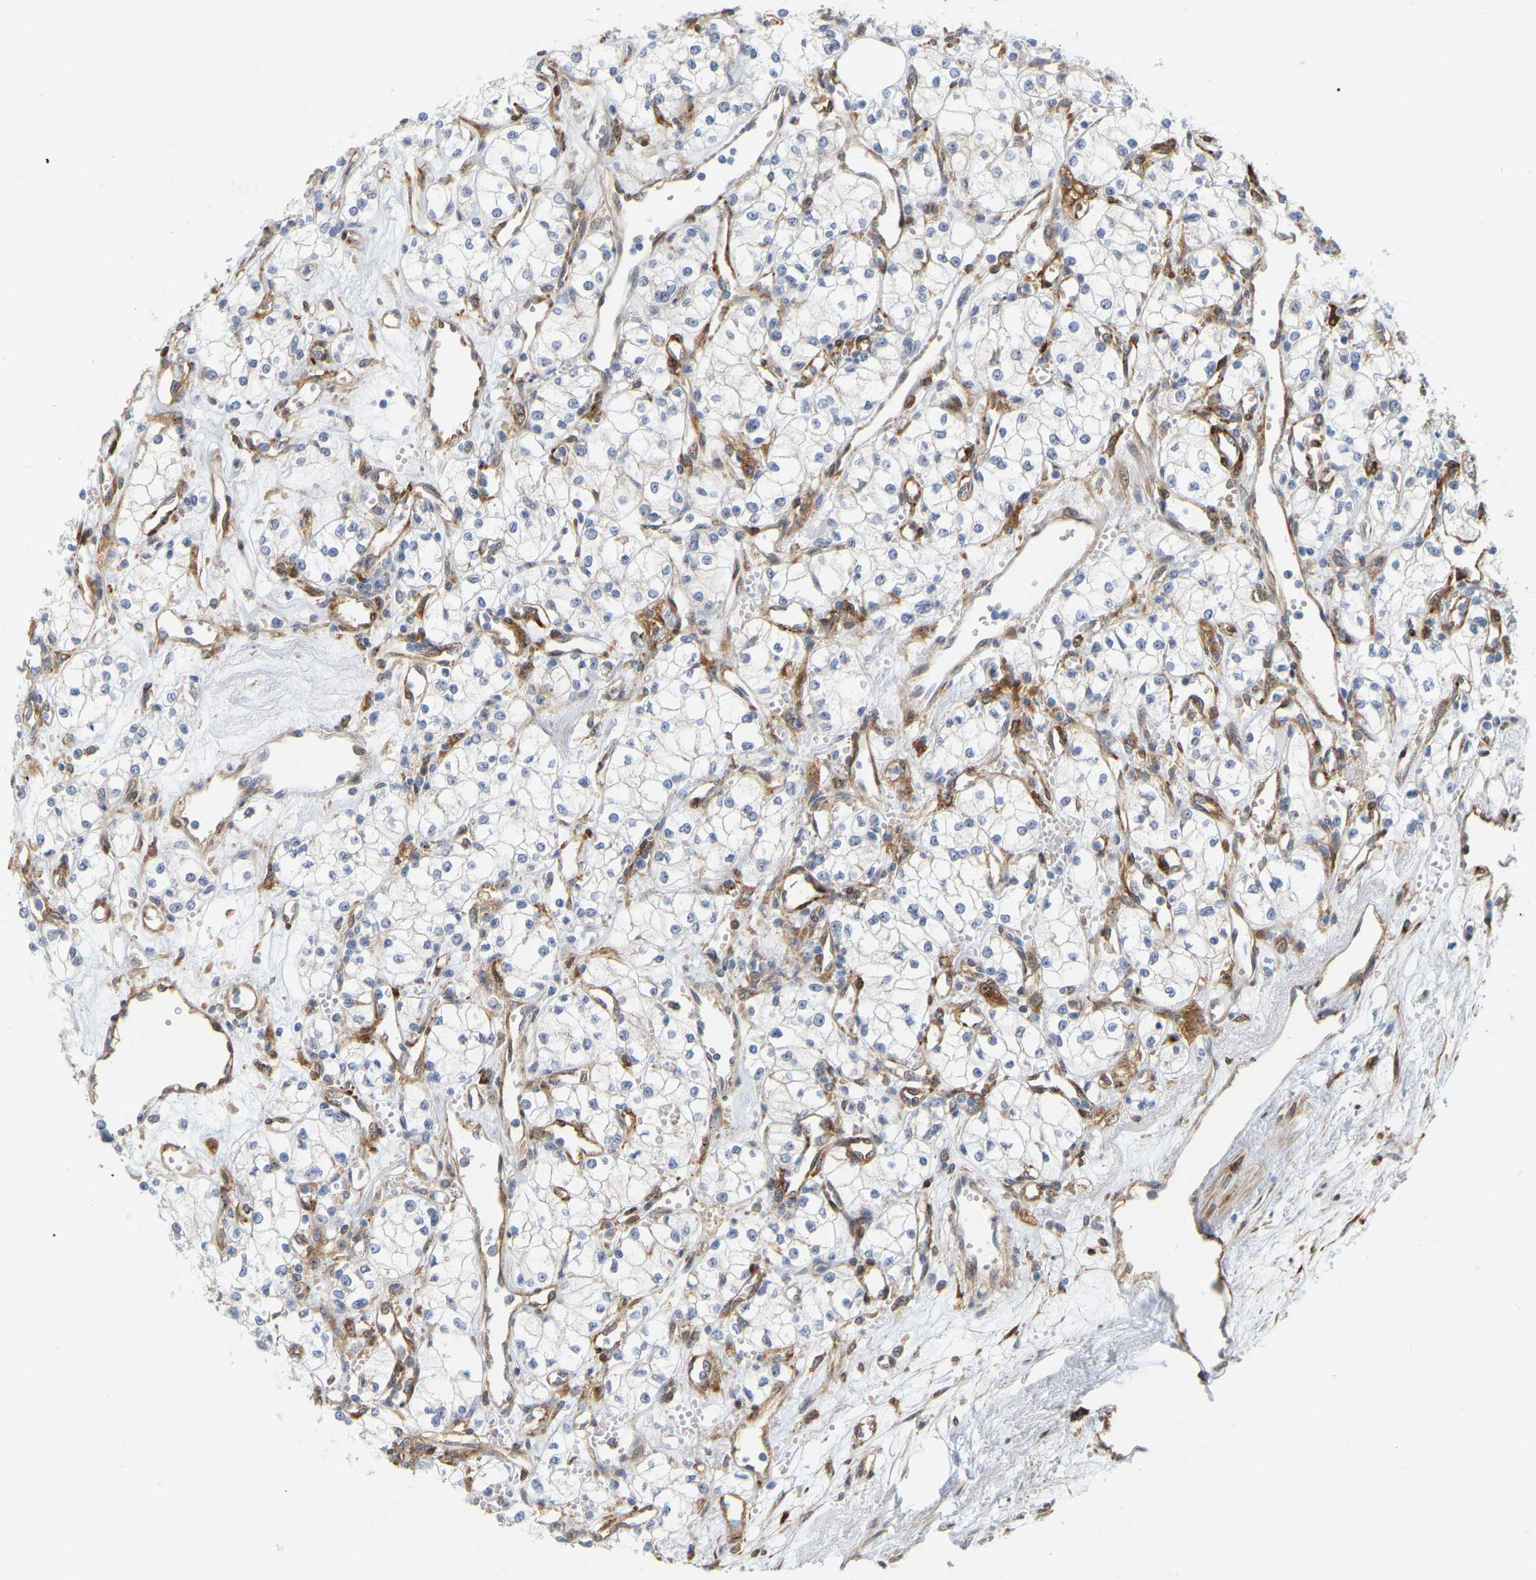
{"staining": {"intensity": "negative", "quantity": "none", "location": "none"}, "tissue": "renal cancer", "cell_type": "Tumor cells", "image_type": "cancer", "snomed": [{"axis": "morphology", "description": "Adenocarcinoma, NOS"}, {"axis": "topography", "description": "Kidney"}], "caption": "The immunohistochemistry (IHC) photomicrograph has no significant expression in tumor cells of adenocarcinoma (renal) tissue.", "gene": "RAPH1", "patient": {"sex": "male", "age": 59}}